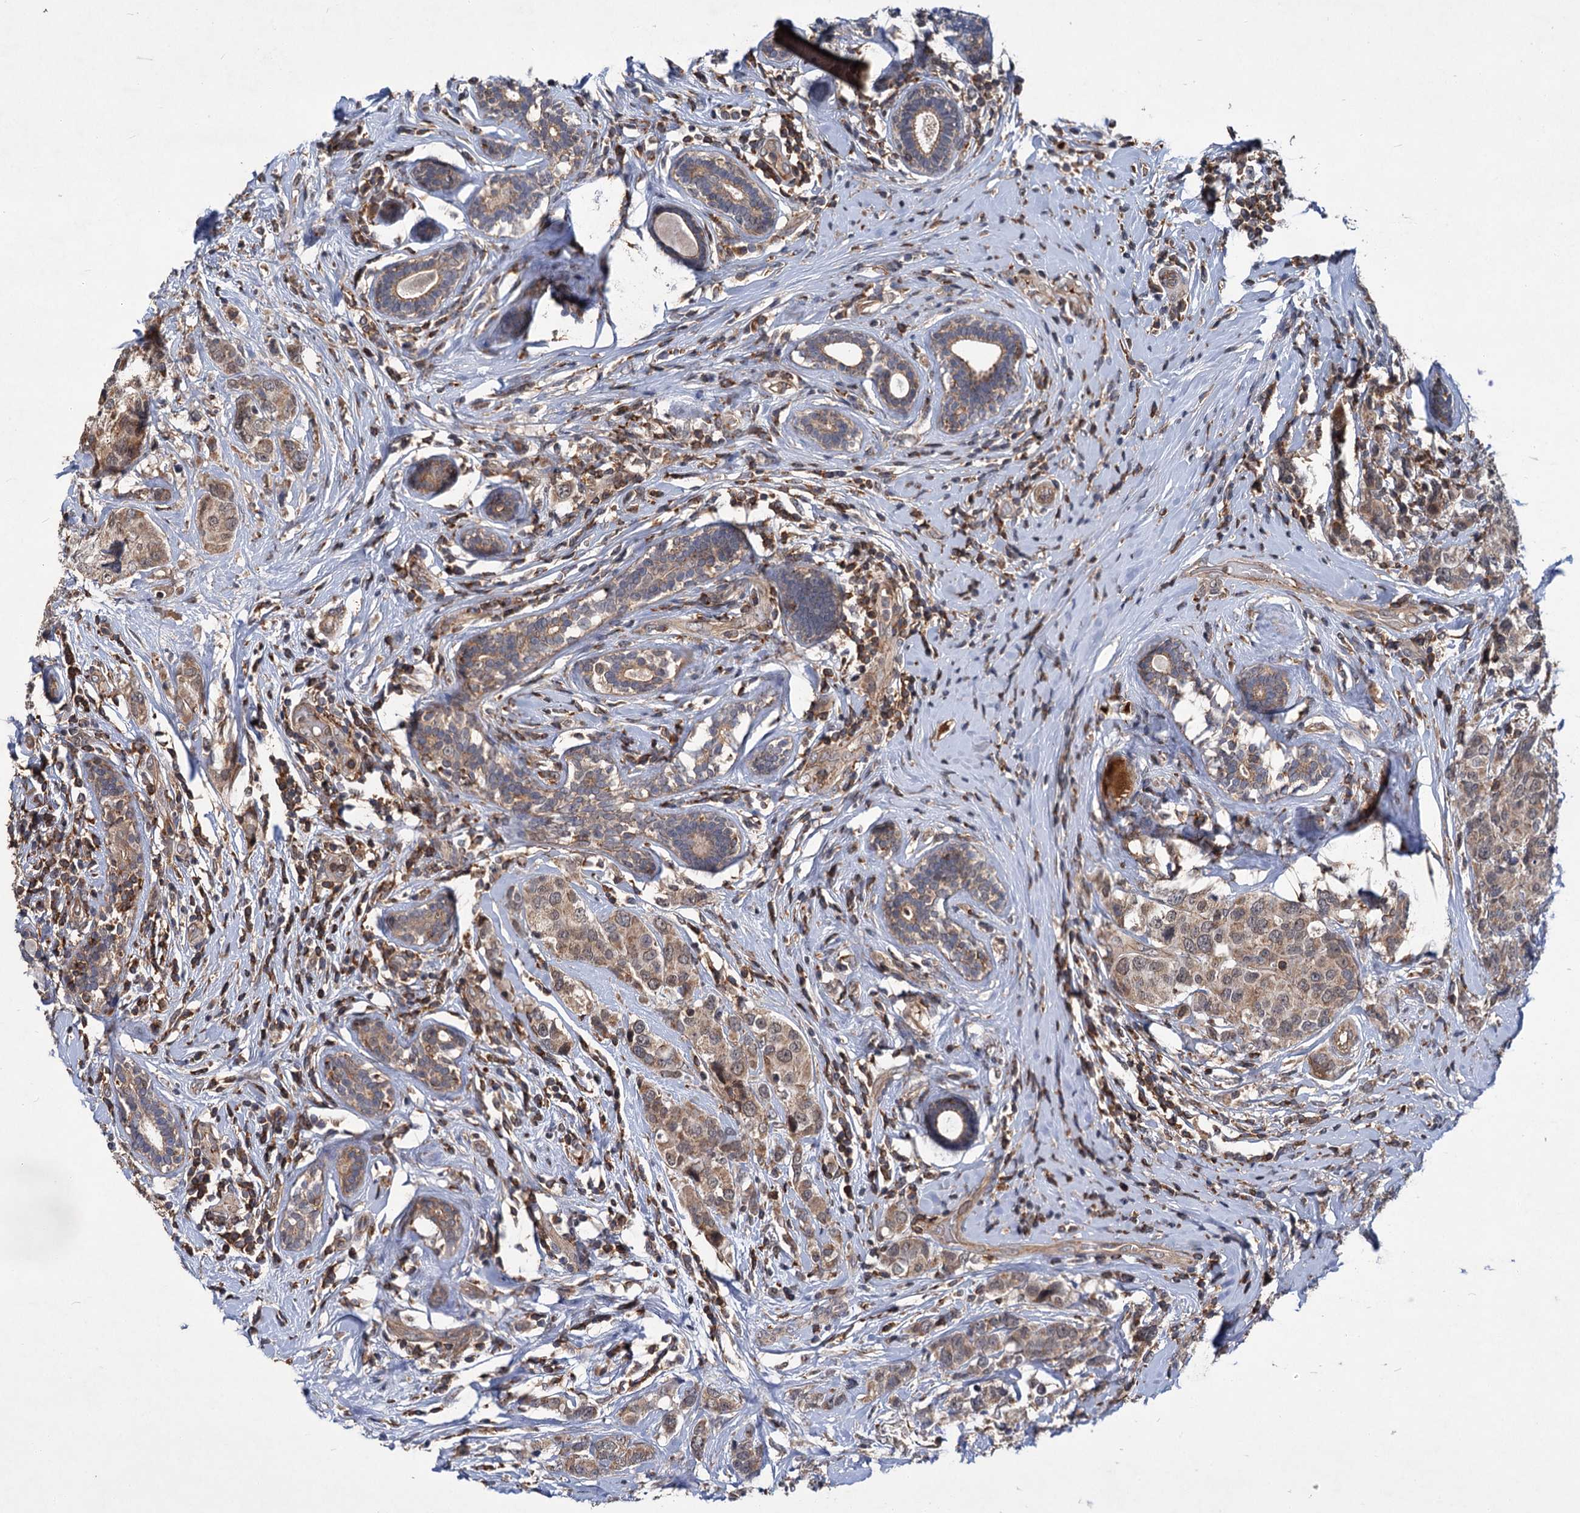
{"staining": {"intensity": "moderate", "quantity": ">75%", "location": "cytoplasmic/membranous,nuclear"}, "tissue": "breast cancer", "cell_type": "Tumor cells", "image_type": "cancer", "snomed": [{"axis": "morphology", "description": "Lobular carcinoma"}, {"axis": "topography", "description": "Breast"}], "caption": "IHC of breast cancer demonstrates medium levels of moderate cytoplasmic/membranous and nuclear staining in about >75% of tumor cells. (DAB (3,3'-diaminobenzidine) IHC with brightfield microscopy, high magnification).", "gene": "ABLIM1", "patient": {"sex": "female", "age": 59}}